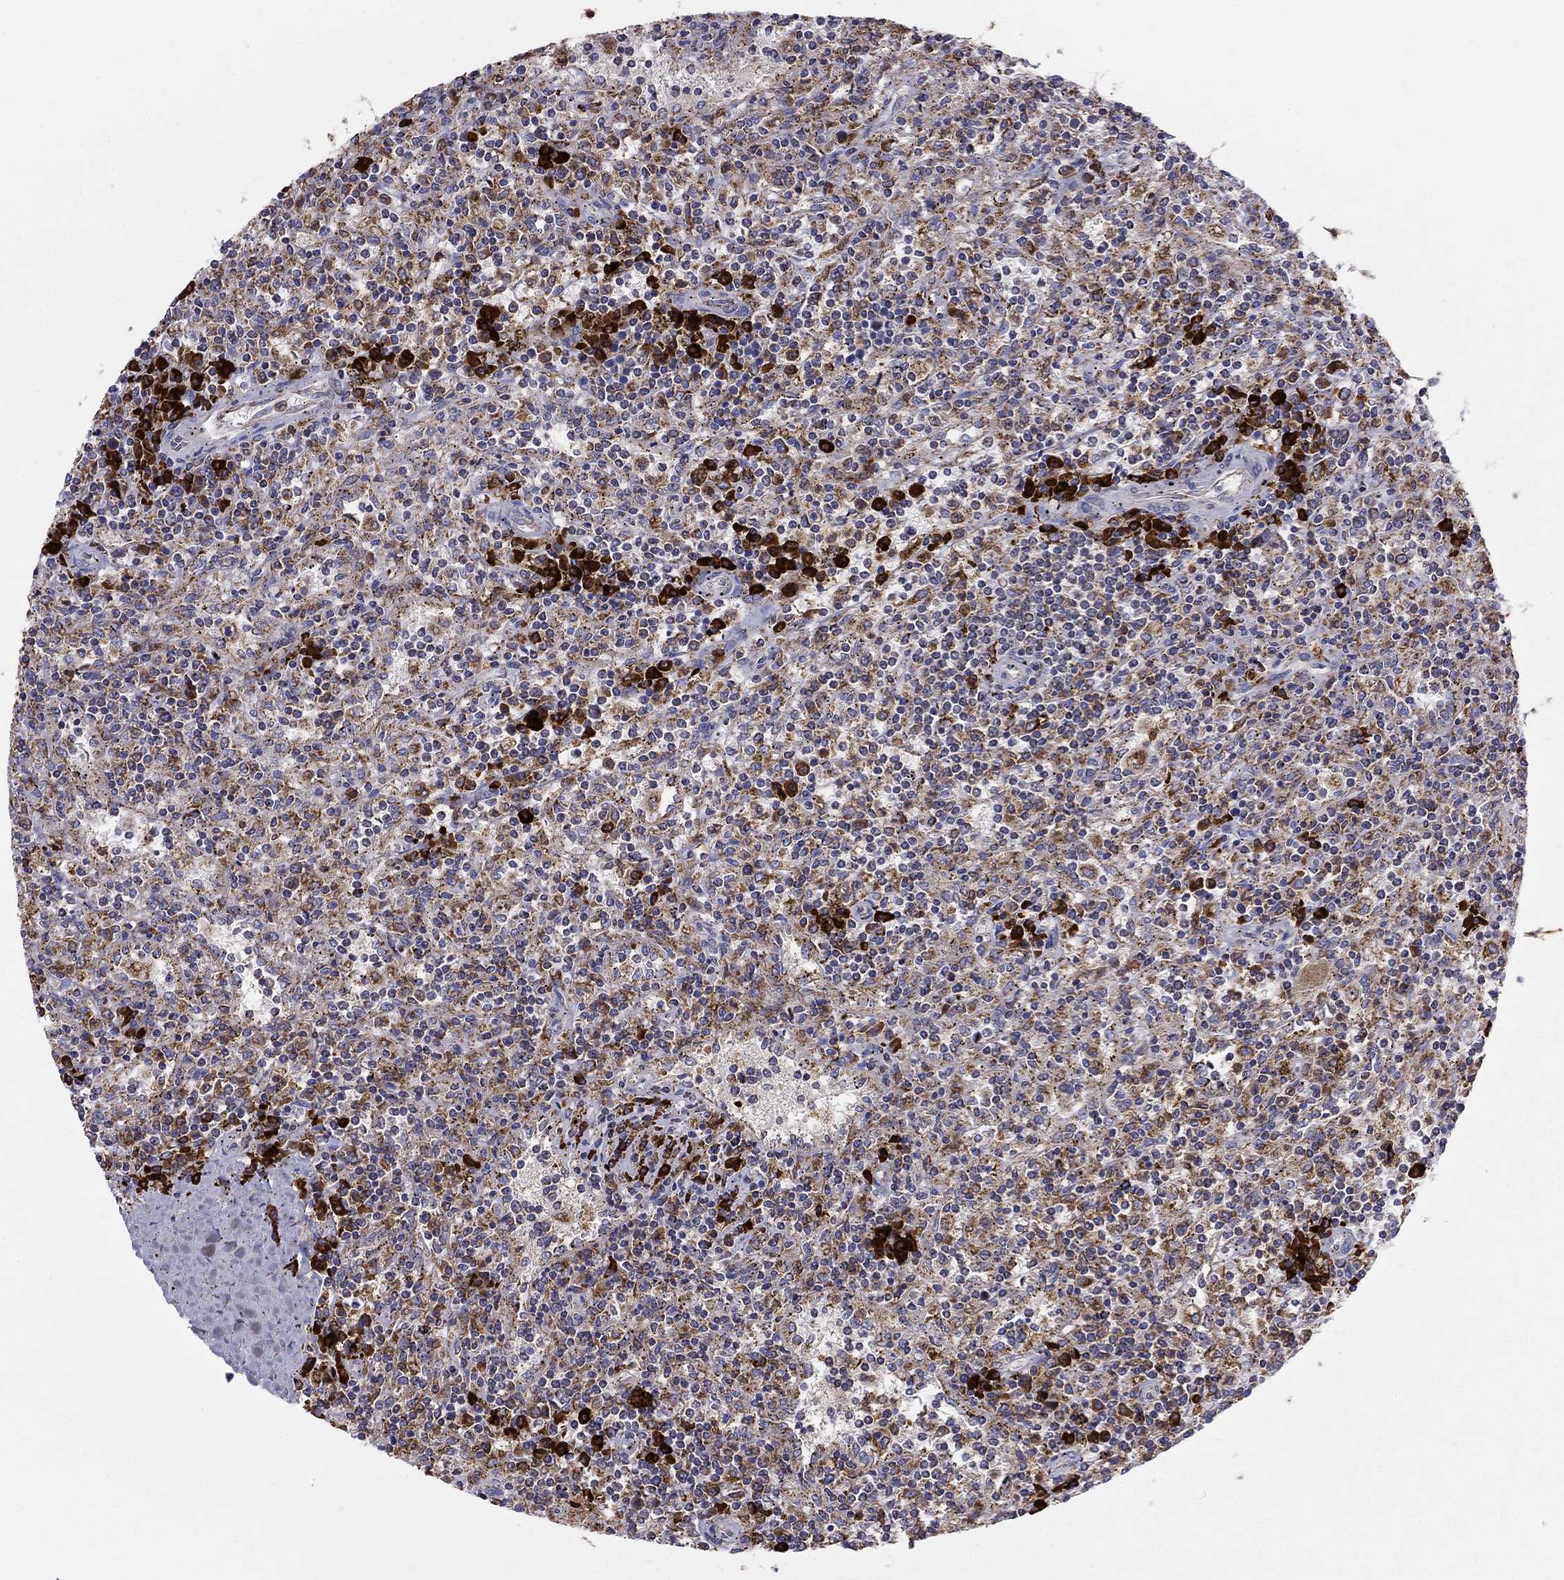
{"staining": {"intensity": "moderate", "quantity": "<25%", "location": "cytoplasmic/membranous"}, "tissue": "lymphoma", "cell_type": "Tumor cells", "image_type": "cancer", "snomed": [{"axis": "morphology", "description": "Malignant lymphoma, non-Hodgkin's type, Low grade"}, {"axis": "topography", "description": "Spleen"}], "caption": "Tumor cells show low levels of moderate cytoplasmic/membranous positivity in about <25% of cells in human lymphoma.", "gene": "PRDX4", "patient": {"sex": "male", "age": 62}}